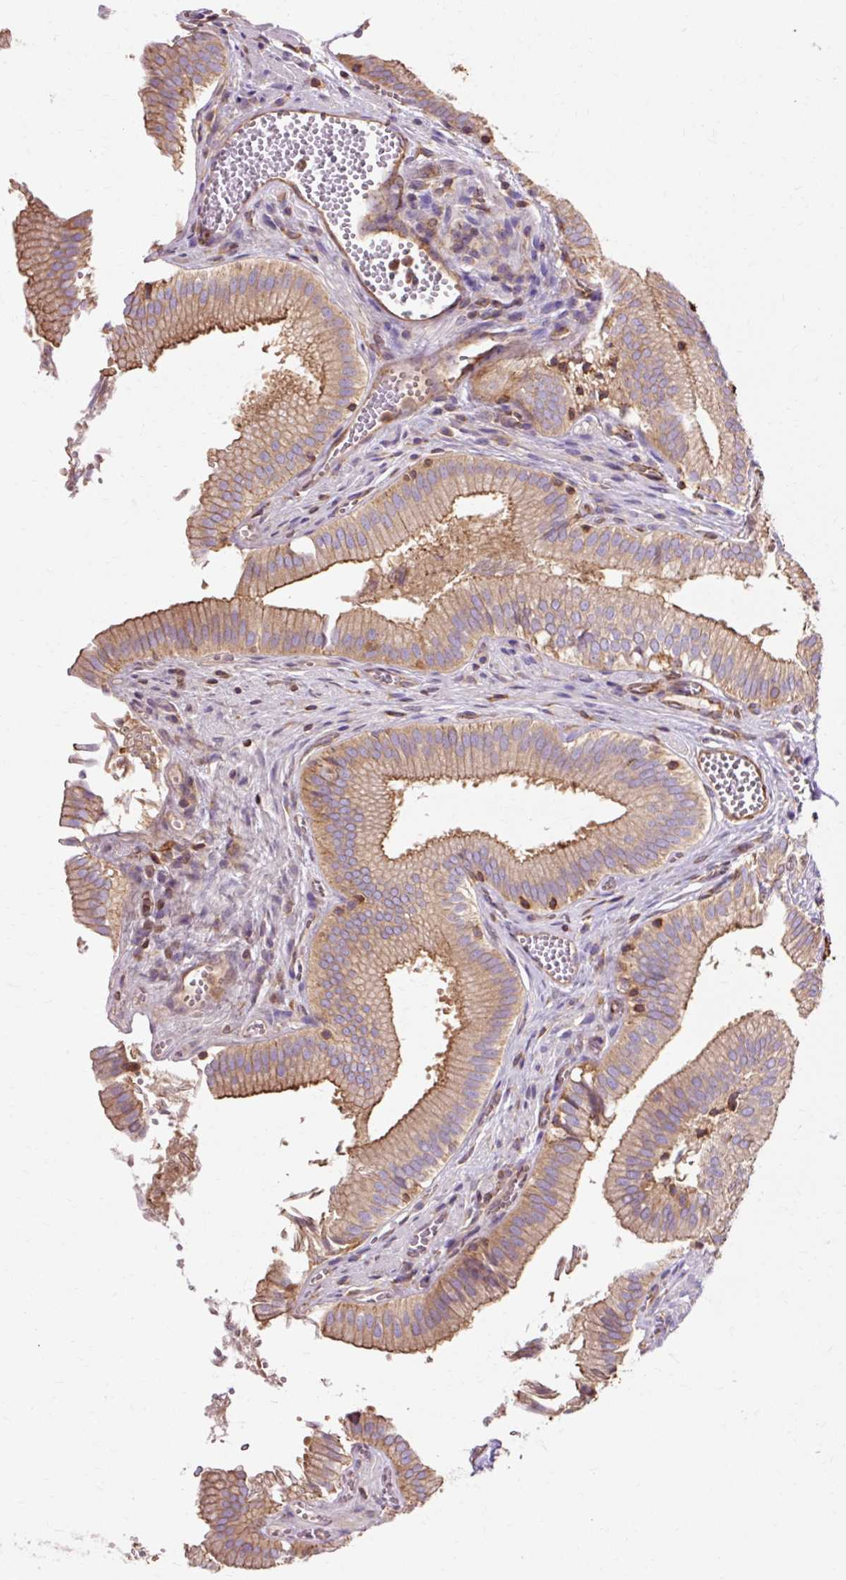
{"staining": {"intensity": "moderate", "quantity": ">75%", "location": "cytoplasmic/membranous"}, "tissue": "gallbladder", "cell_type": "Glandular cells", "image_type": "normal", "snomed": [{"axis": "morphology", "description": "Normal tissue, NOS"}, {"axis": "topography", "description": "Gallbladder"}, {"axis": "topography", "description": "Peripheral nerve tissue"}], "caption": "IHC staining of unremarkable gallbladder, which exhibits medium levels of moderate cytoplasmic/membranous expression in approximately >75% of glandular cells indicating moderate cytoplasmic/membranous protein positivity. The staining was performed using DAB (3,3'-diaminobenzidine) (brown) for protein detection and nuclei were counterstained in hematoxylin (blue).", "gene": "TBC1D2B", "patient": {"sex": "male", "age": 17}}